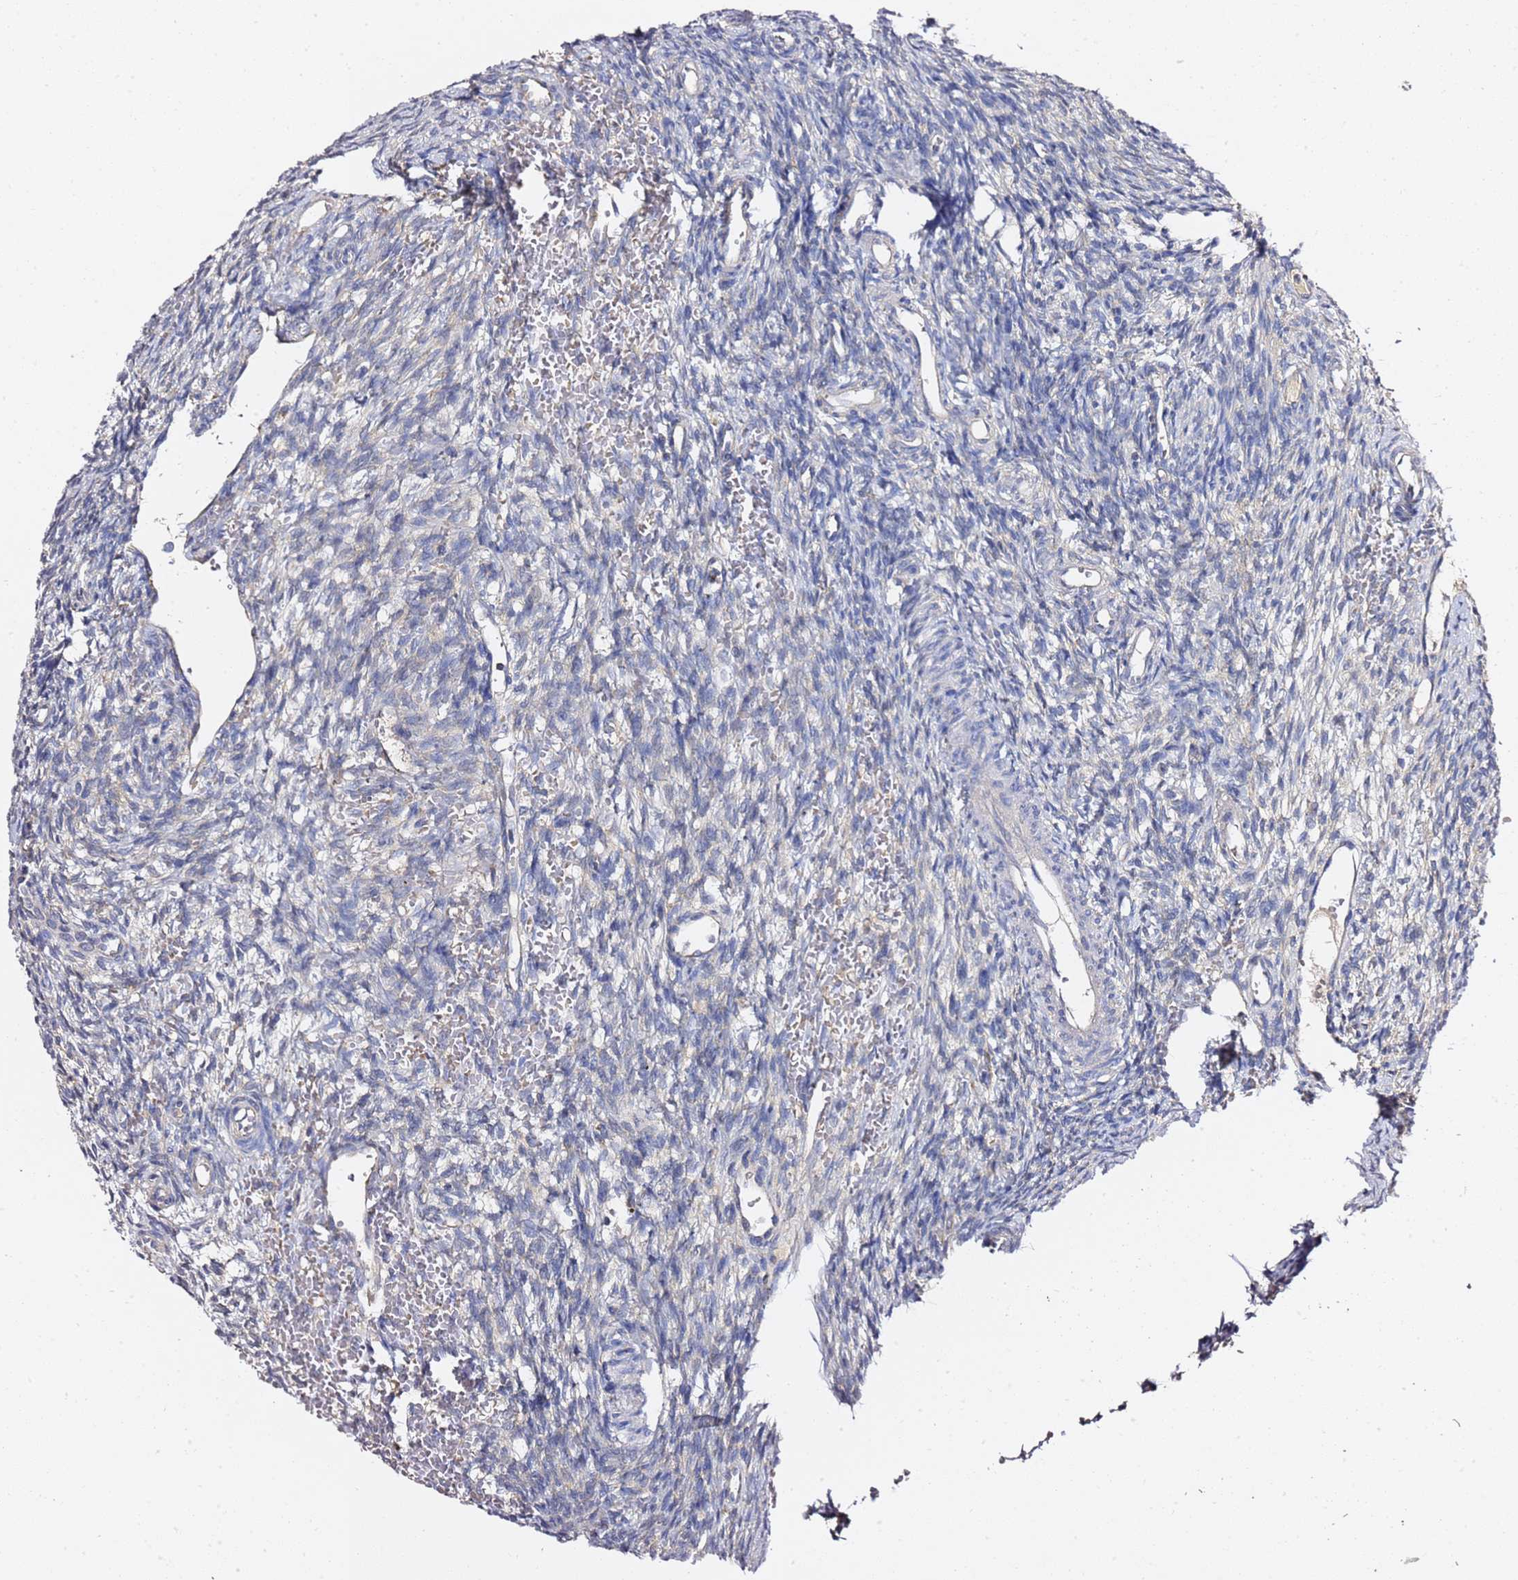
{"staining": {"intensity": "negative", "quantity": "none", "location": "none"}, "tissue": "ovary", "cell_type": "Ovarian stroma cells", "image_type": "normal", "snomed": [{"axis": "morphology", "description": "Normal tissue, NOS"}, {"axis": "topography", "description": "Ovary"}], "caption": "DAB (3,3'-diaminobenzidine) immunohistochemical staining of benign human ovary demonstrates no significant staining in ovarian stroma cells. Brightfield microscopy of IHC stained with DAB (3,3'-diaminobenzidine) (brown) and hematoxylin (blue), captured at high magnification.", "gene": "C19orf12", "patient": {"sex": "female", "age": 39}}